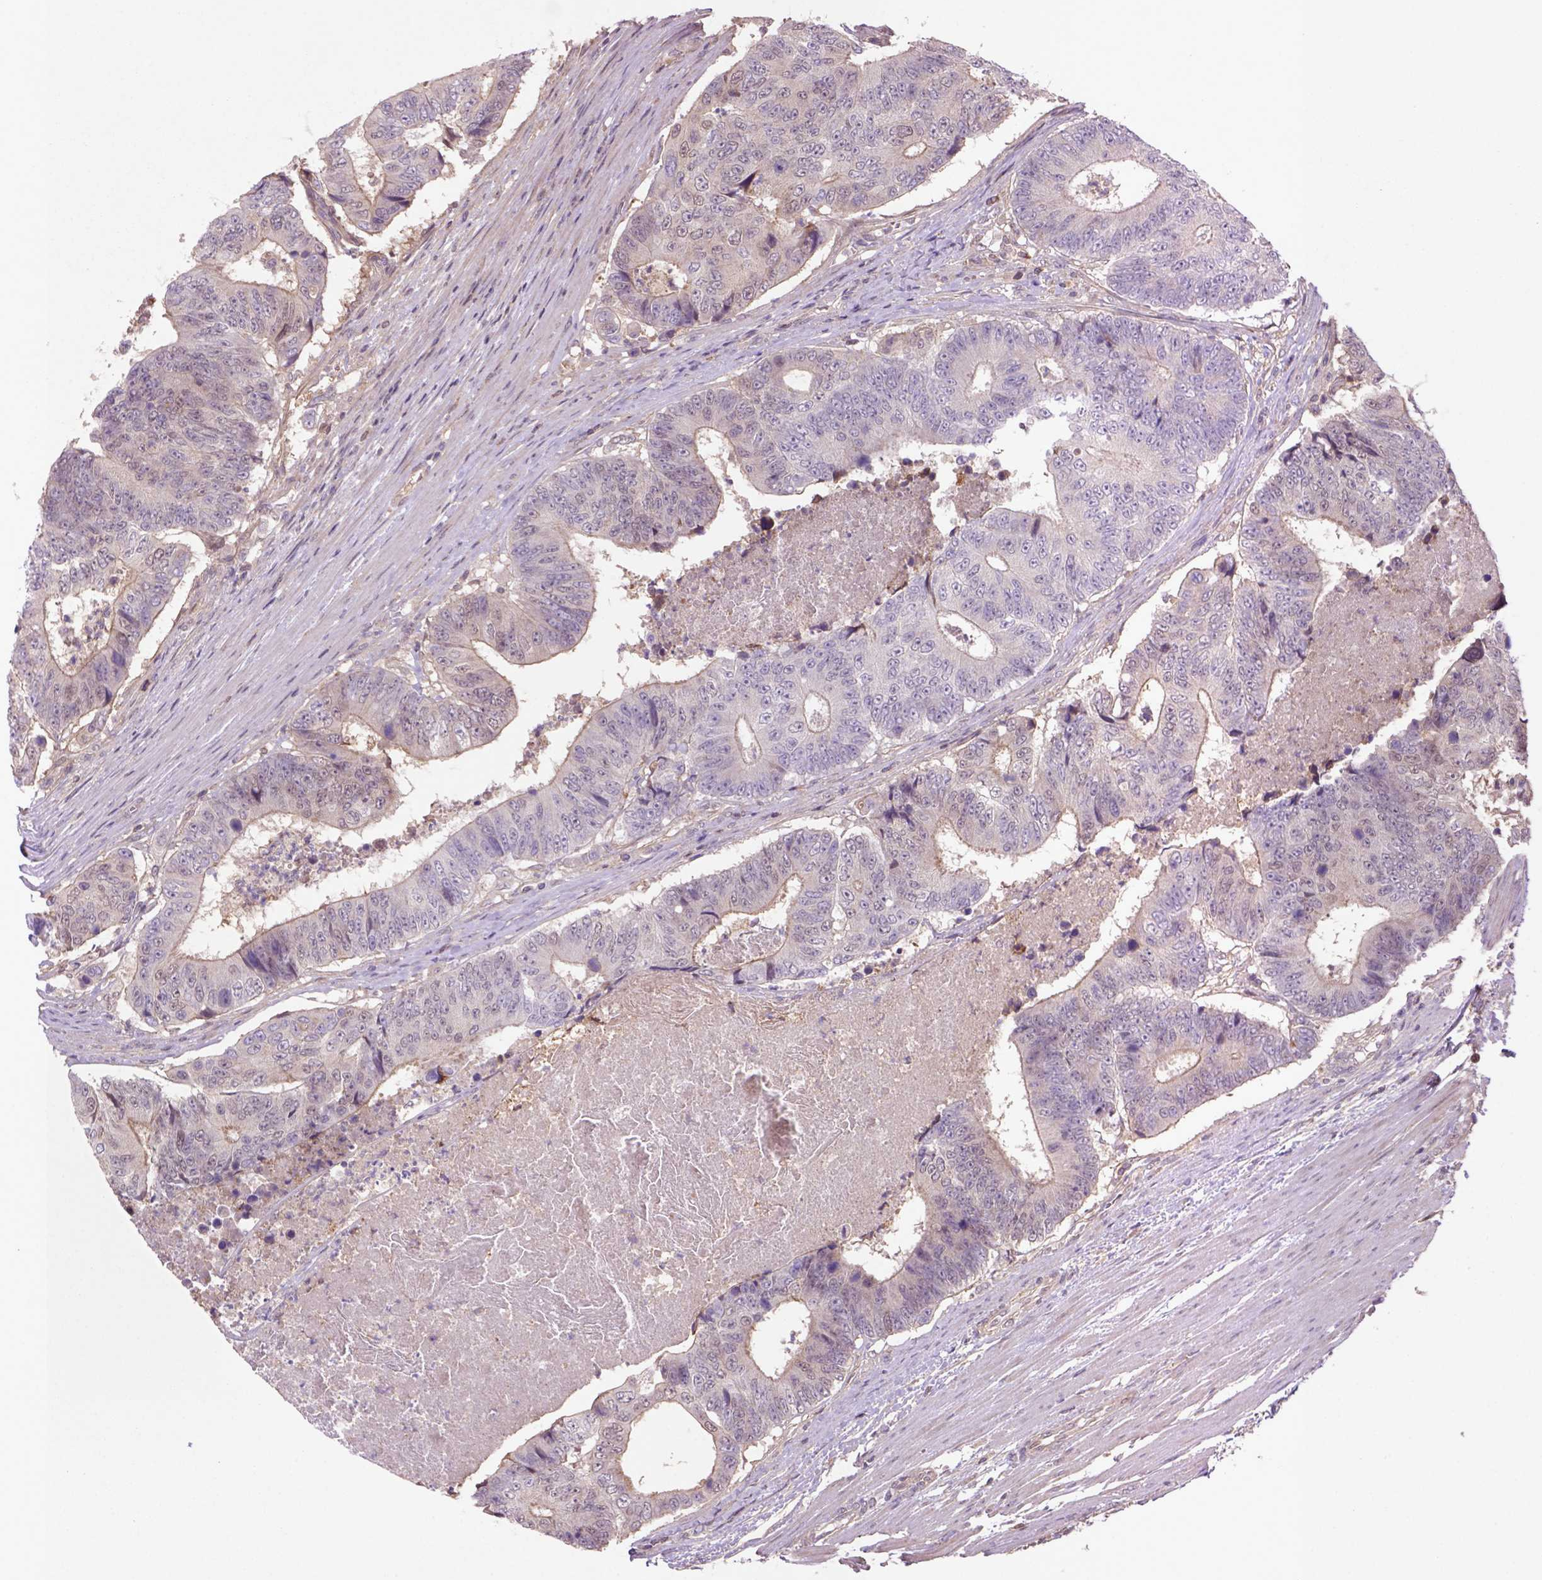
{"staining": {"intensity": "weak", "quantity": "<25%", "location": "cytoplasmic/membranous,nuclear"}, "tissue": "colorectal cancer", "cell_type": "Tumor cells", "image_type": "cancer", "snomed": [{"axis": "morphology", "description": "Adenocarcinoma, NOS"}, {"axis": "topography", "description": "Colon"}], "caption": "Tumor cells are negative for protein expression in human adenocarcinoma (colorectal).", "gene": "HSPBP1", "patient": {"sex": "female", "age": 48}}